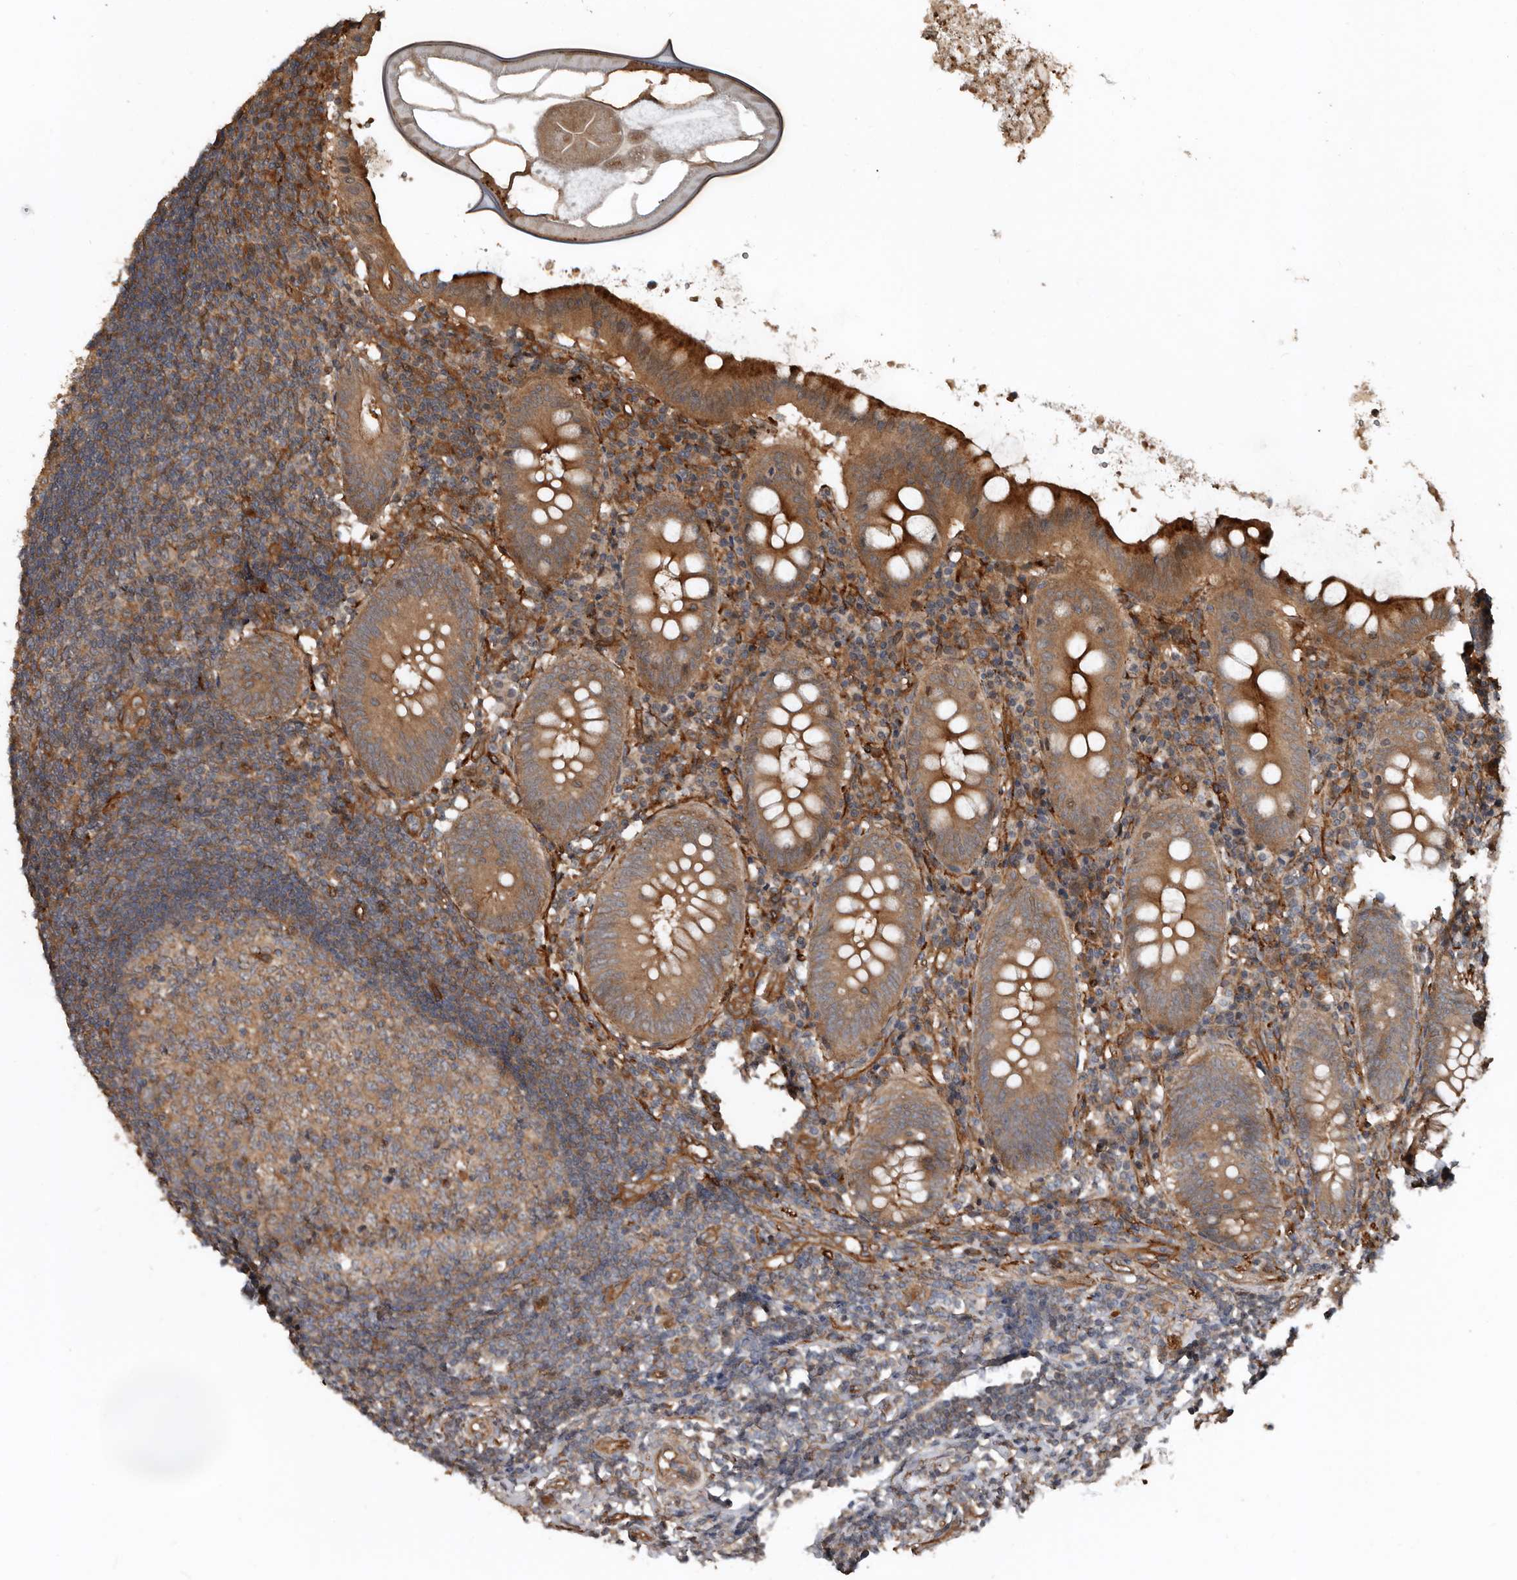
{"staining": {"intensity": "moderate", "quantity": ">75%", "location": "cytoplasmic/membranous"}, "tissue": "appendix", "cell_type": "Glandular cells", "image_type": "normal", "snomed": [{"axis": "morphology", "description": "Normal tissue, NOS"}, {"axis": "topography", "description": "Appendix"}], "caption": "IHC image of benign appendix: appendix stained using IHC demonstrates medium levels of moderate protein expression localized specifically in the cytoplasmic/membranous of glandular cells, appearing as a cytoplasmic/membranous brown color.", "gene": "EXOC3L1", "patient": {"sex": "female", "age": 54}}